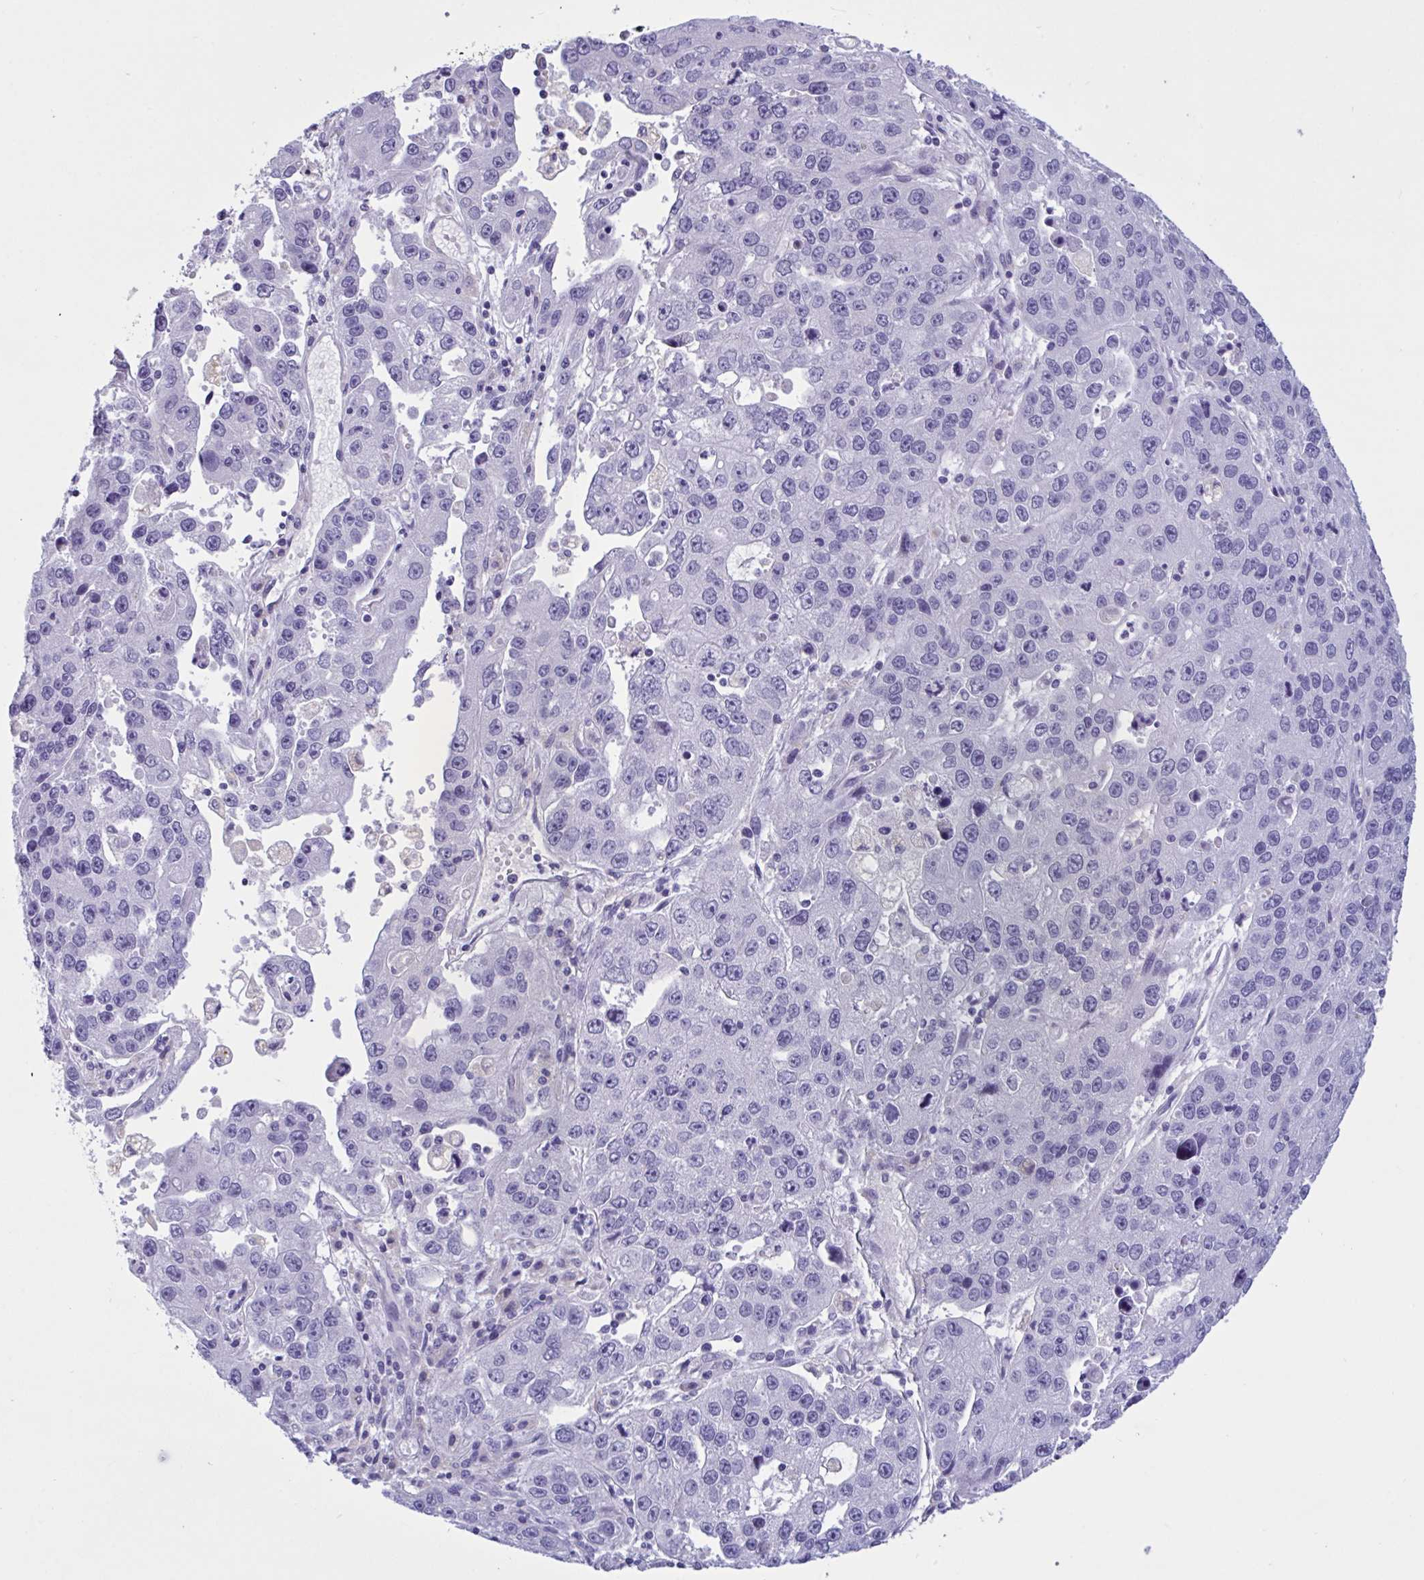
{"staining": {"intensity": "negative", "quantity": "none", "location": "none"}, "tissue": "endometrial cancer", "cell_type": "Tumor cells", "image_type": "cancer", "snomed": [{"axis": "morphology", "description": "Adenocarcinoma, NOS"}, {"axis": "topography", "description": "Uterus"}], "caption": "An image of adenocarcinoma (endometrial) stained for a protein displays no brown staining in tumor cells.", "gene": "RPL22L1", "patient": {"sex": "female", "age": 62}}